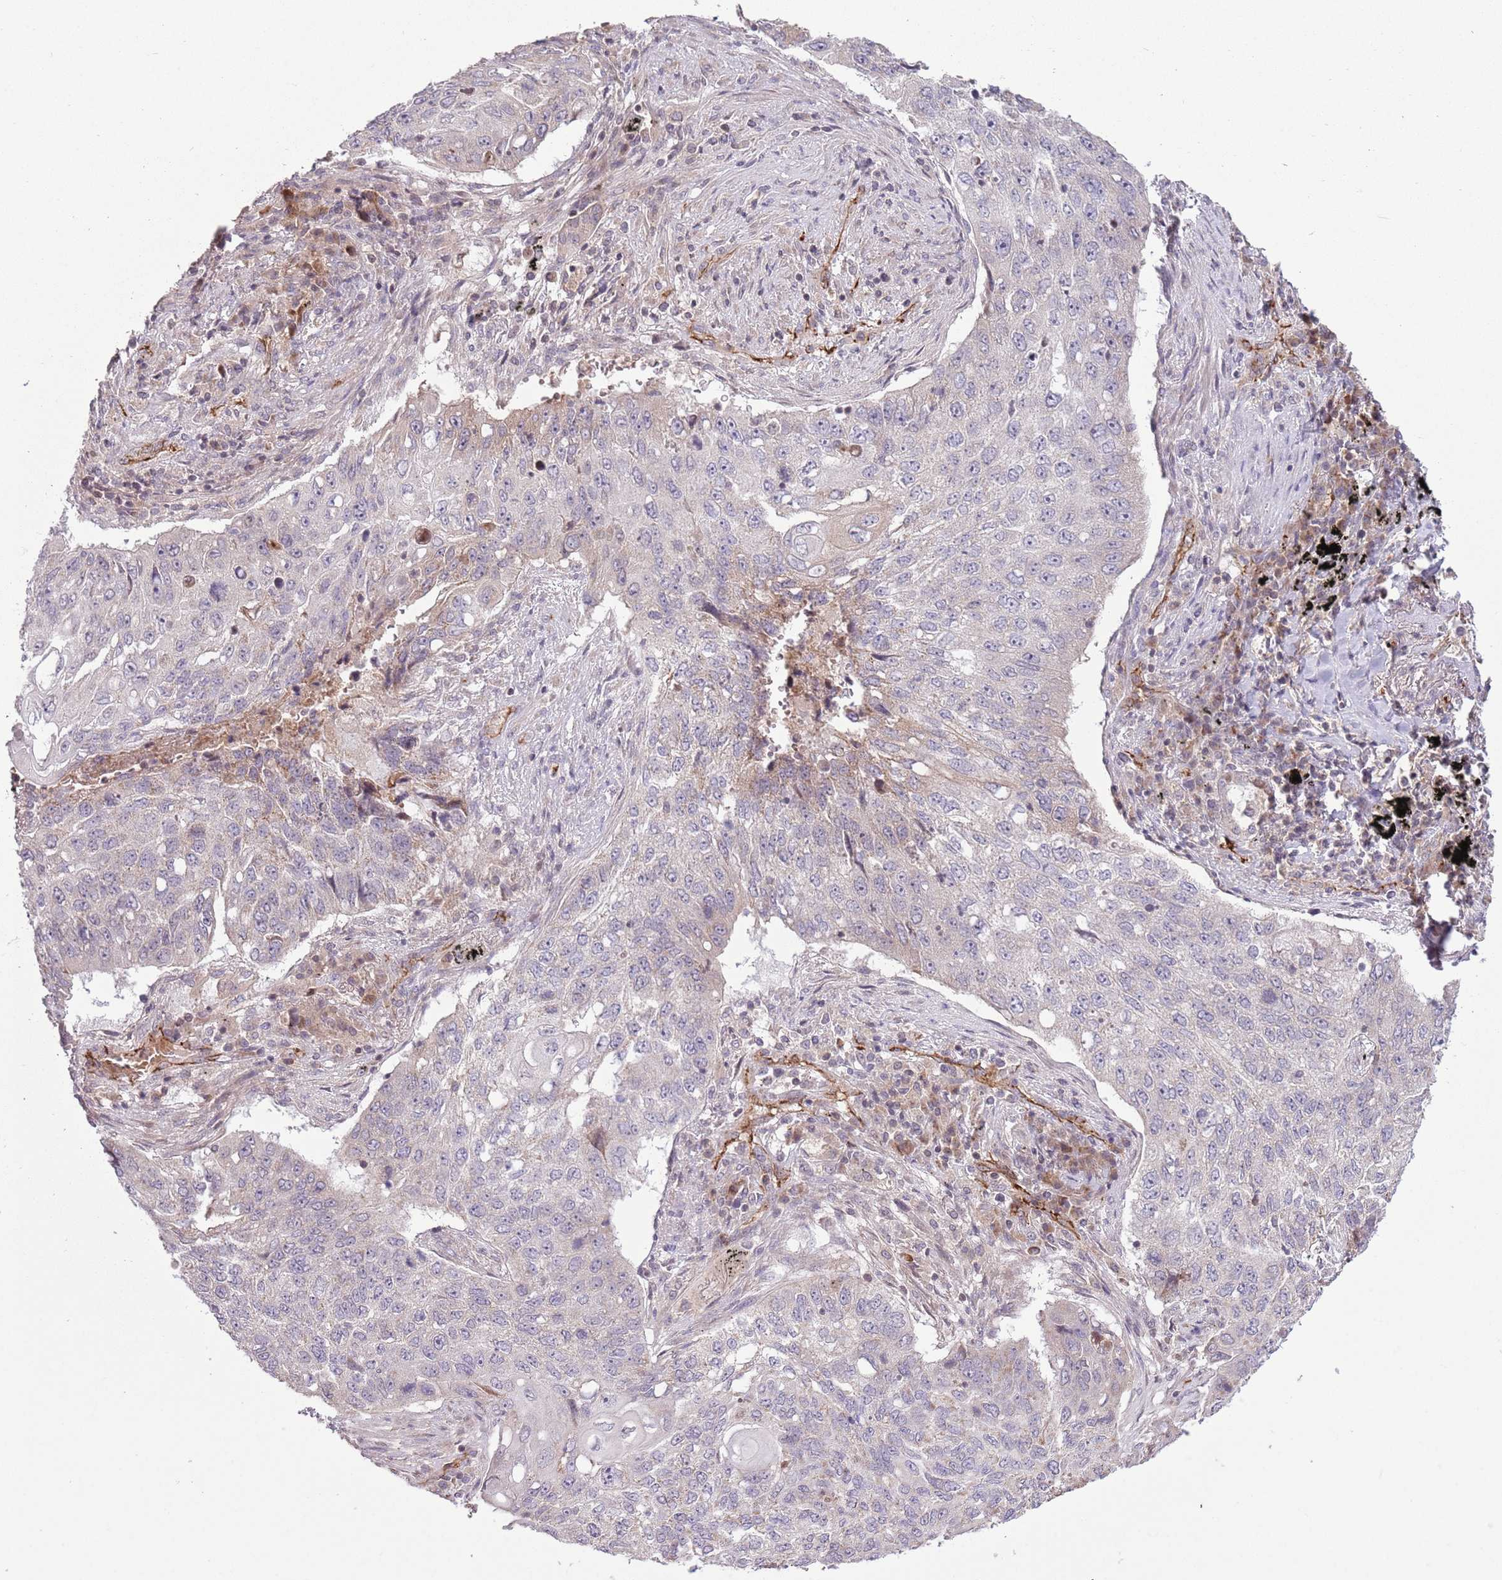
{"staining": {"intensity": "negative", "quantity": "none", "location": "none"}, "tissue": "lung cancer", "cell_type": "Tumor cells", "image_type": "cancer", "snomed": [{"axis": "morphology", "description": "Squamous cell carcinoma, NOS"}, {"axis": "topography", "description": "Lung"}], "caption": "There is no significant staining in tumor cells of lung cancer (squamous cell carcinoma).", "gene": "DPP10", "patient": {"sex": "female", "age": 63}}